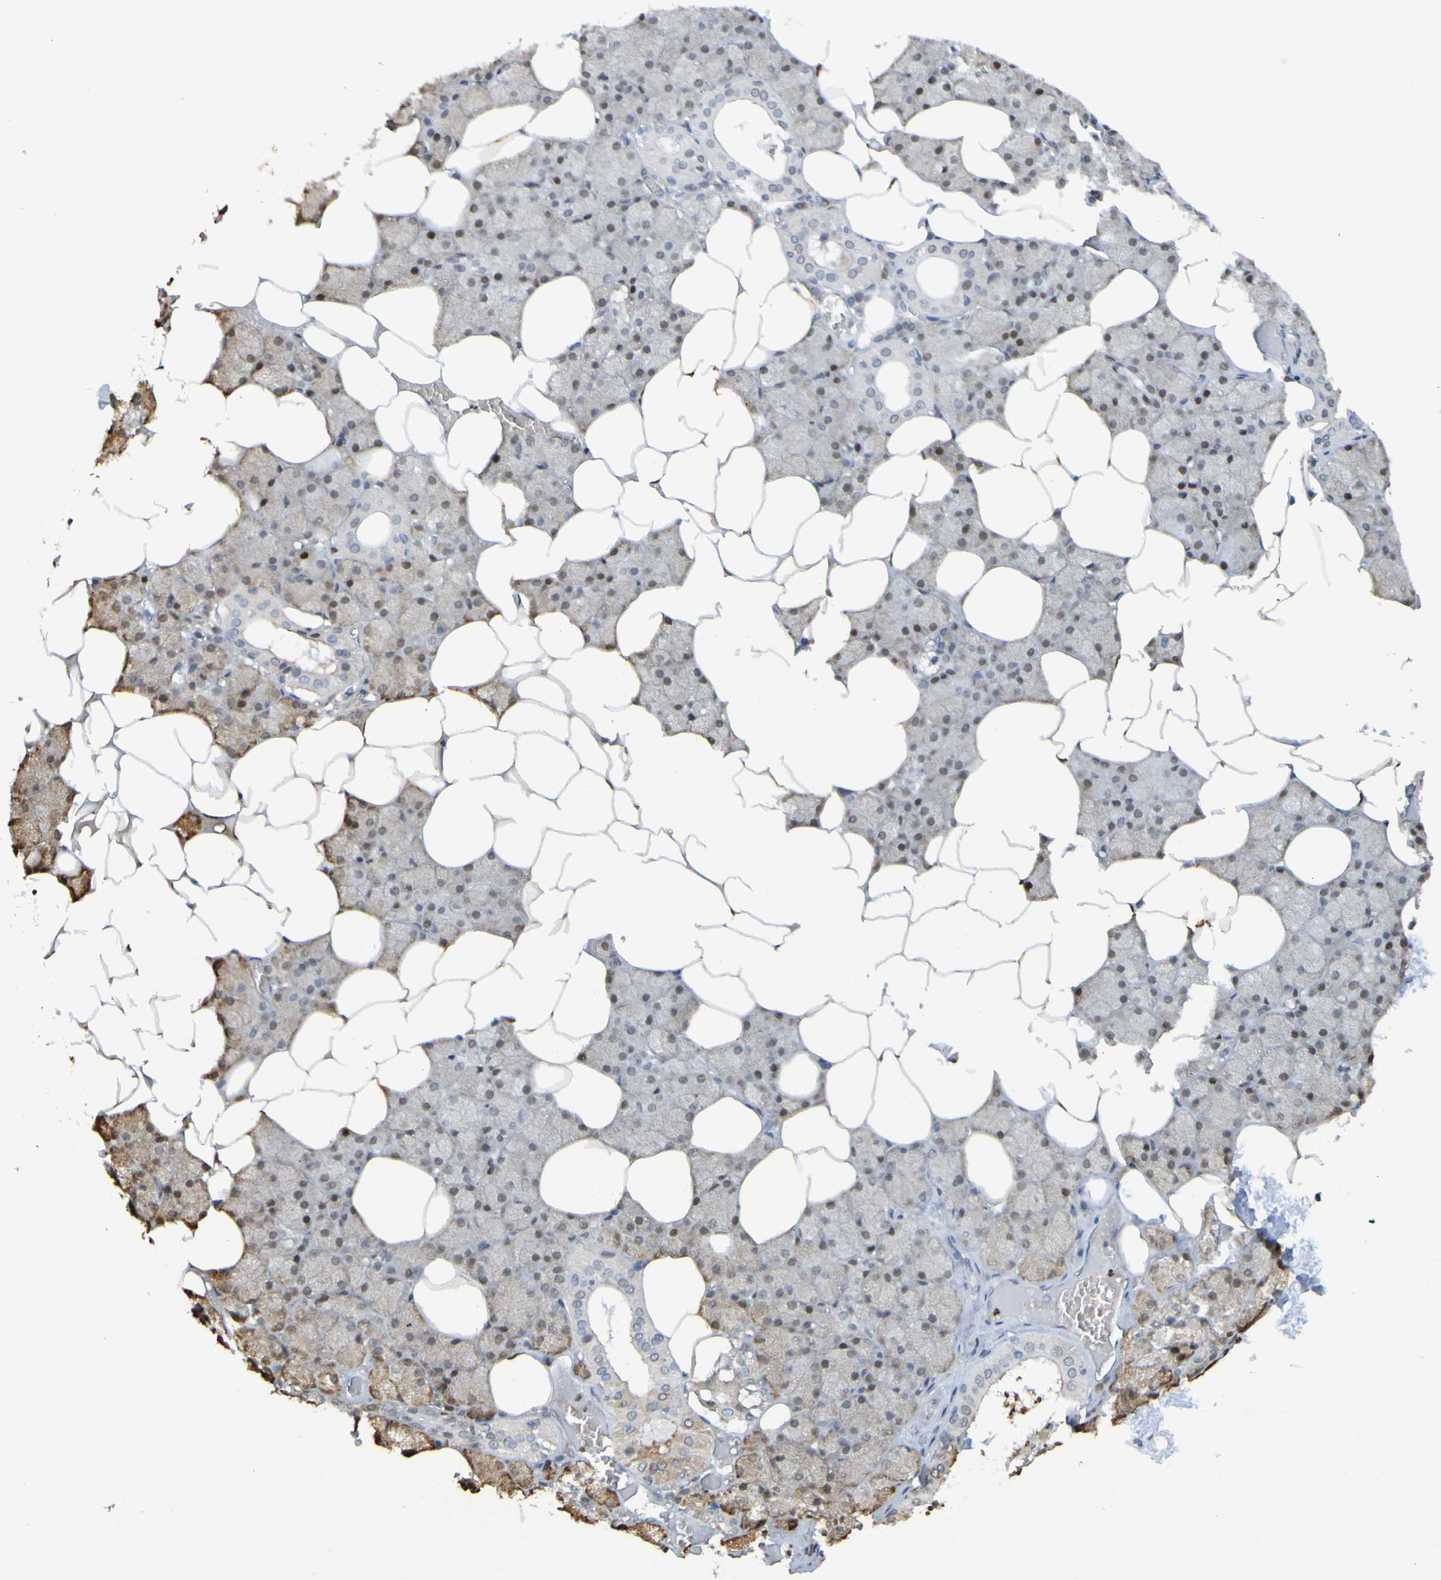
{"staining": {"intensity": "negative", "quantity": "none", "location": "none"}, "tissue": "salivary gland", "cell_type": "Glandular cells", "image_type": "normal", "snomed": [{"axis": "morphology", "description": "Normal tissue, NOS"}, {"axis": "topography", "description": "Salivary gland"}], "caption": "DAB (3,3'-diaminobenzidine) immunohistochemical staining of unremarkable human salivary gland demonstrates no significant positivity in glandular cells.", "gene": "USP36", "patient": {"sex": "male", "age": 62}}